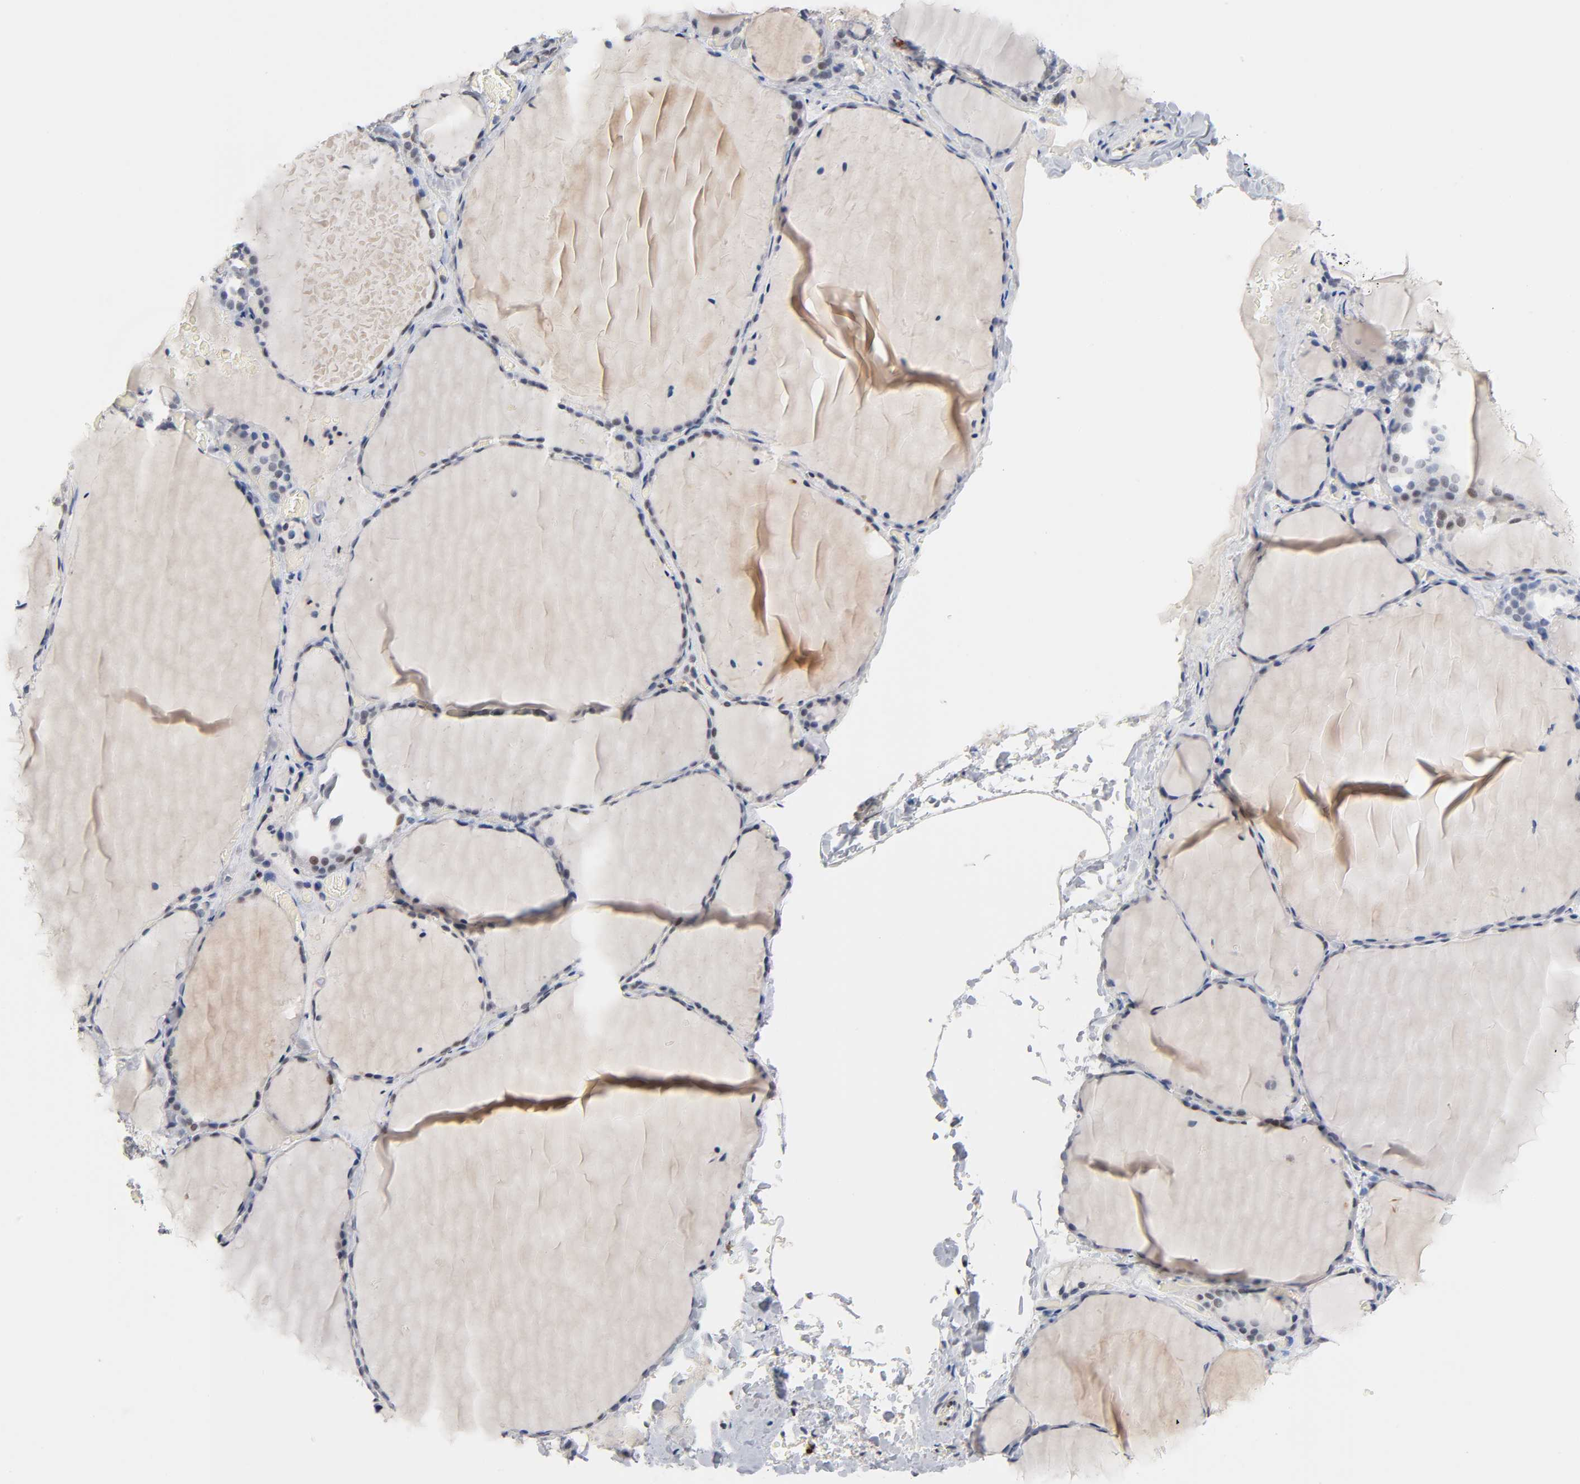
{"staining": {"intensity": "negative", "quantity": "none", "location": "none"}, "tissue": "thyroid gland", "cell_type": "Glandular cells", "image_type": "normal", "snomed": [{"axis": "morphology", "description": "Normal tissue, NOS"}, {"axis": "topography", "description": "Thyroid gland"}], "caption": "IHC image of normal human thyroid gland stained for a protein (brown), which demonstrates no expression in glandular cells.", "gene": "NFATC1", "patient": {"sex": "female", "age": 22}}